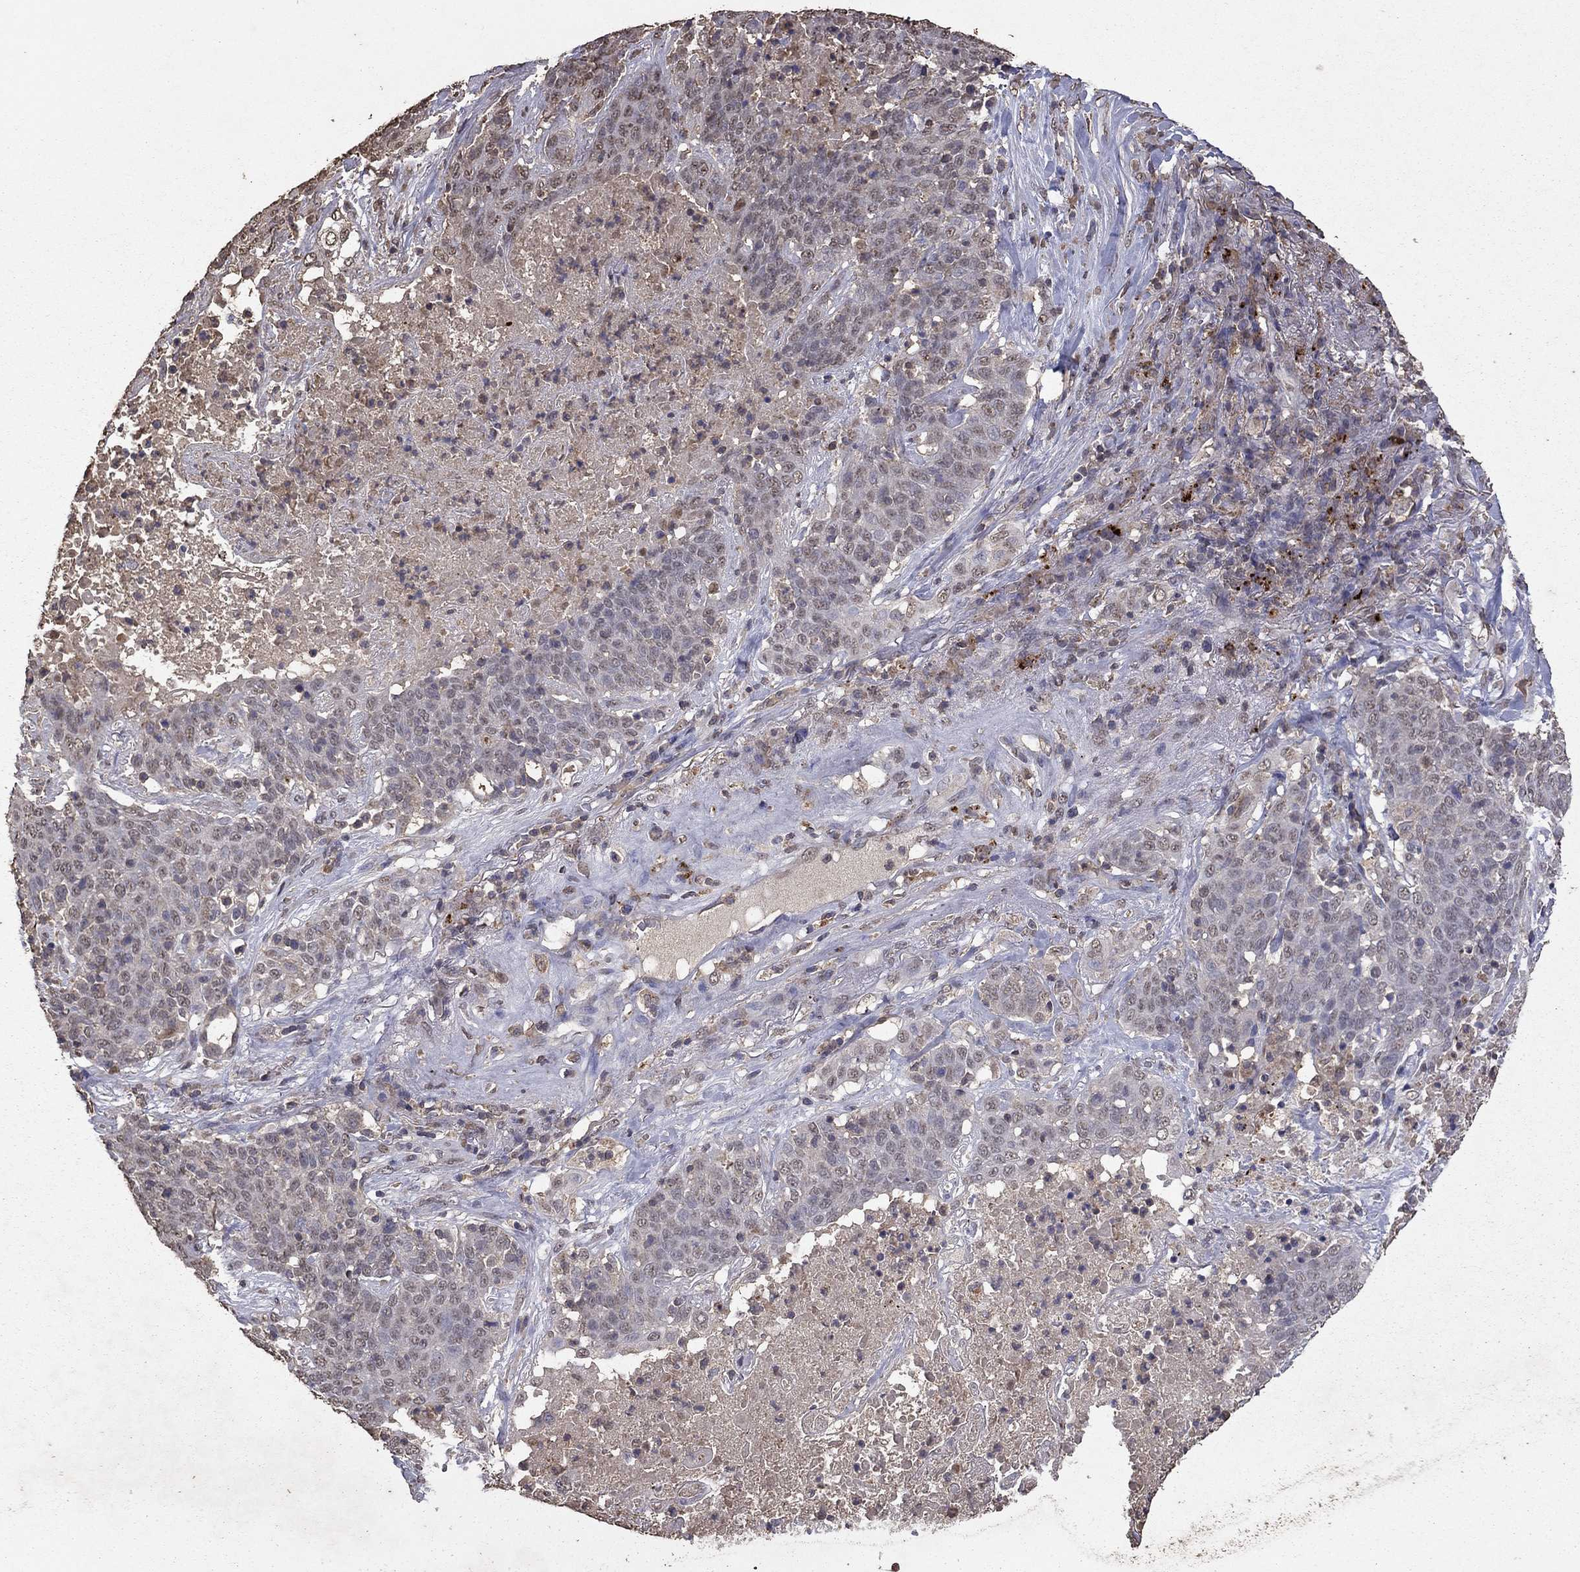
{"staining": {"intensity": "negative", "quantity": "none", "location": "none"}, "tissue": "lung cancer", "cell_type": "Tumor cells", "image_type": "cancer", "snomed": [{"axis": "morphology", "description": "Squamous cell carcinoma, NOS"}, {"axis": "topography", "description": "Lung"}], "caption": "Lung squamous cell carcinoma stained for a protein using immunohistochemistry (IHC) reveals no staining tumor cells.", "gene": "SERPINA5", "patient": {"sex": "male", "age": 82}}